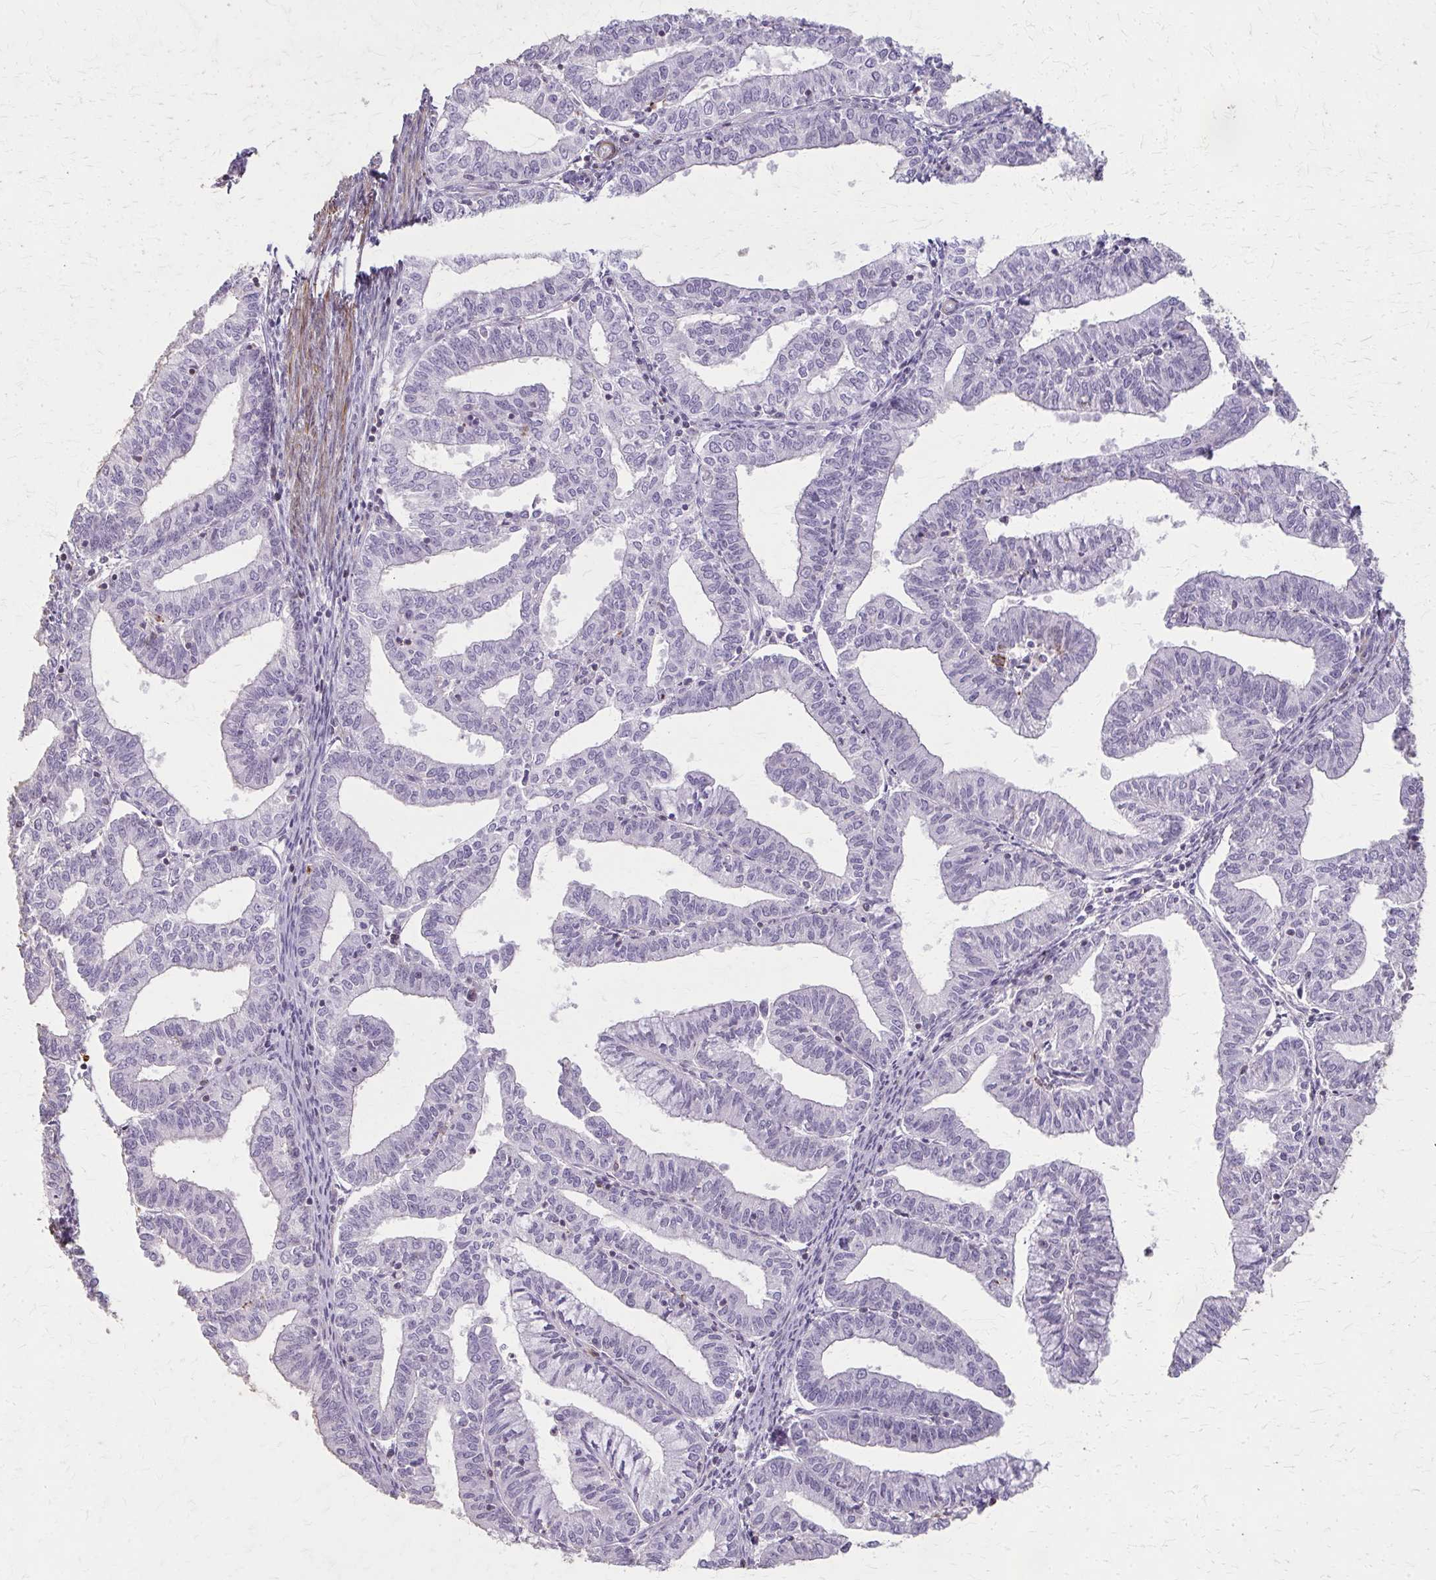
{"staining": {"intensity": "negative", "quantity": "none", "location": "none"}, "tissue": "endometrial cancer", "cell_type": "Tumor cells", "image_type": "cancer", "snomed": [{"axis": "morphology", "description": "Adenocarcinoma, NOS"}, {"axis": "topography", "description": "Endometrium"}], "caption": "Immunohistochemical staining of endometrial cancer exhibits no significant expression in tumor cells.", "gene": "TENM4", "patient": {"sex": "female", "age": 61}}